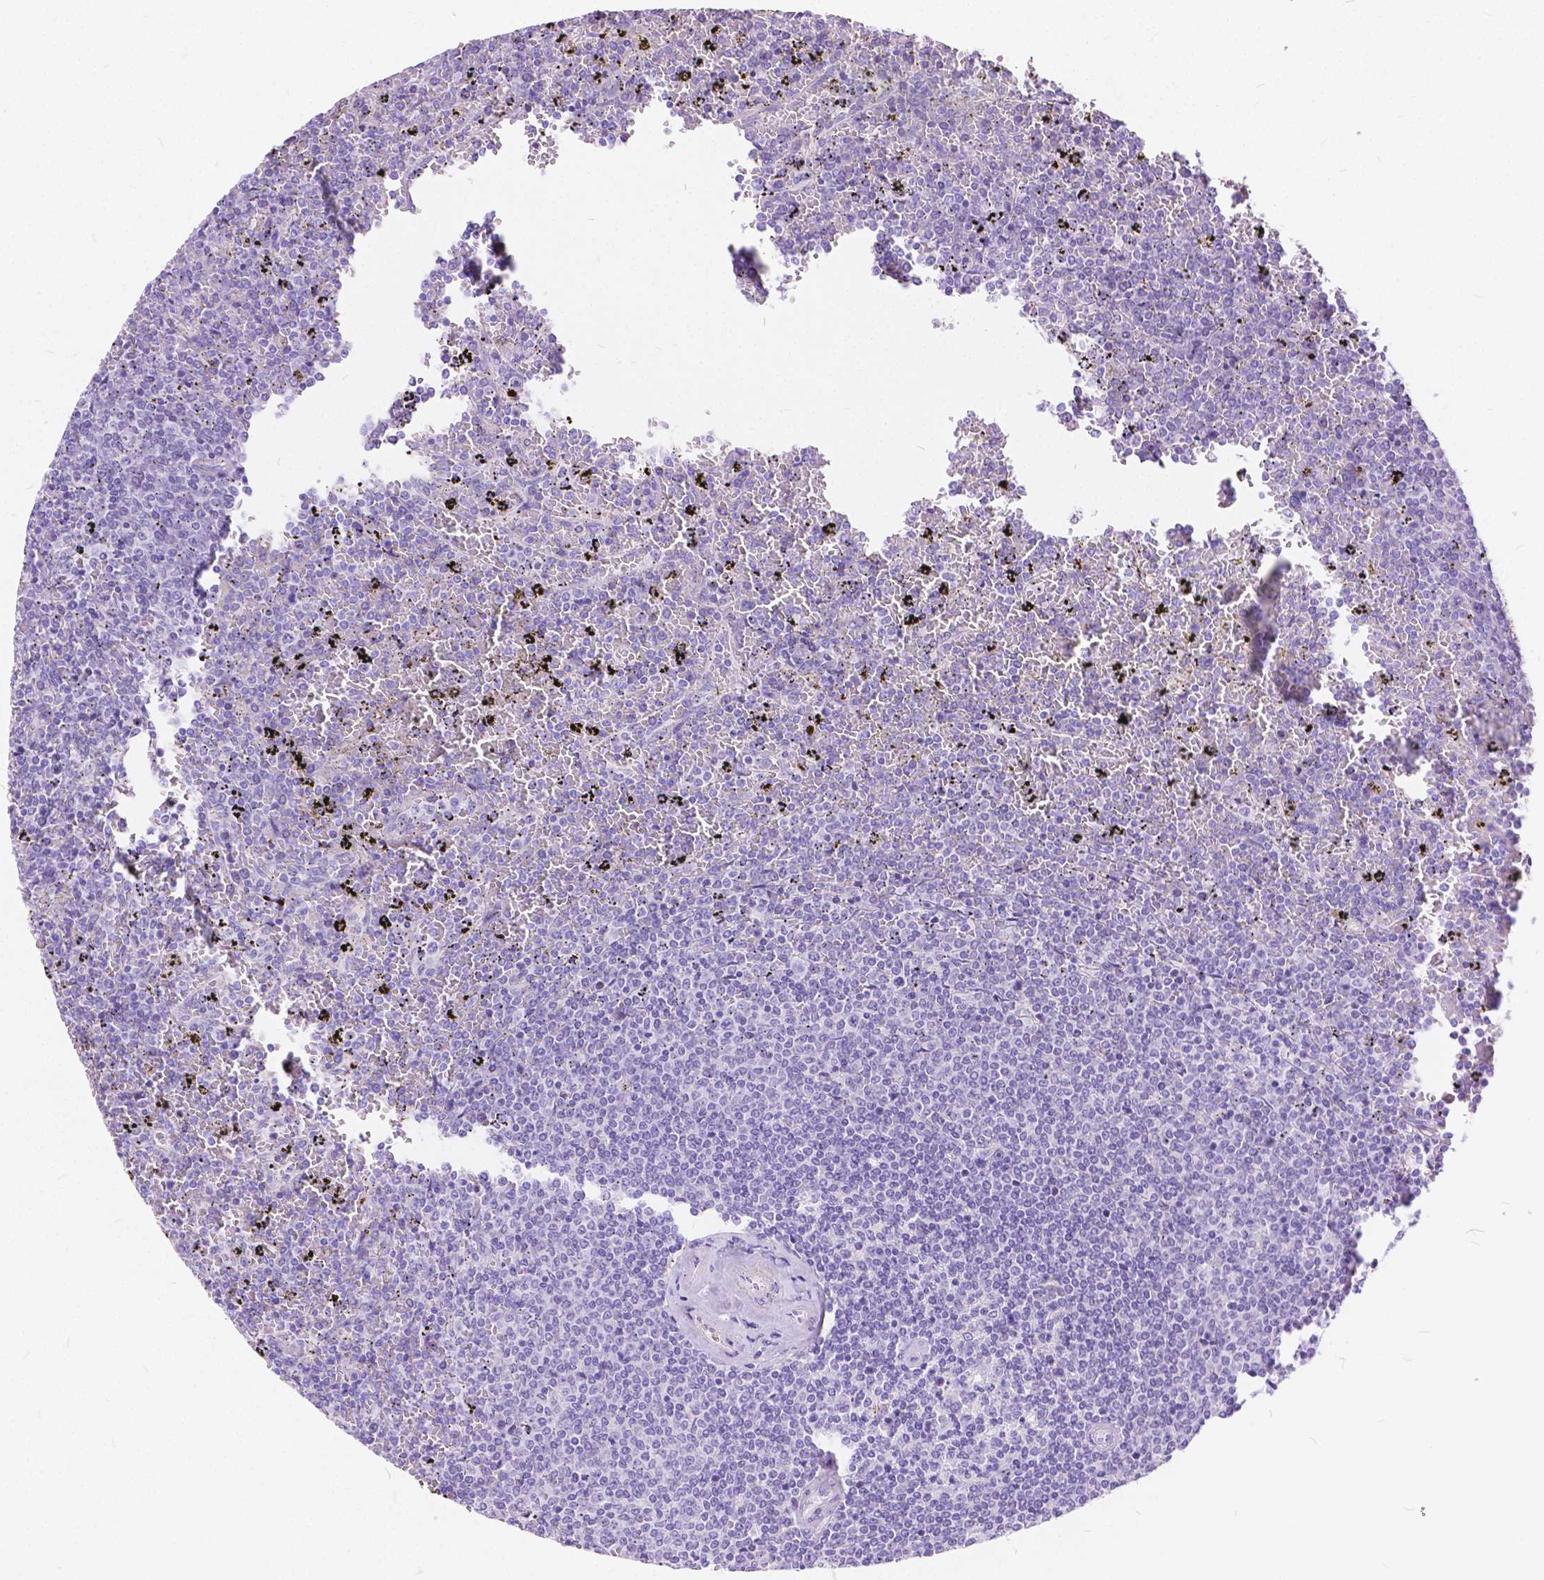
{"staining": {"intensity": "negative", "quantity": "none", "location": "none"}, "tissue": "lymphoma", "cell_type": "Tumor cells", "image_type": "cancer", "snomed": [{"axis": "morphology", "description": "Malignant lymphoma, non-Hodgkin's type, Low grade"}, {"axis": "topography", "description": "Spleen"}], "caption": "Tumor cells are negative for protein expression in human low-grade malignant lymphoma, non-Hodgkin's type.", "gene": "CHRM1", "patient": {"sex": "female", "age": 77}}